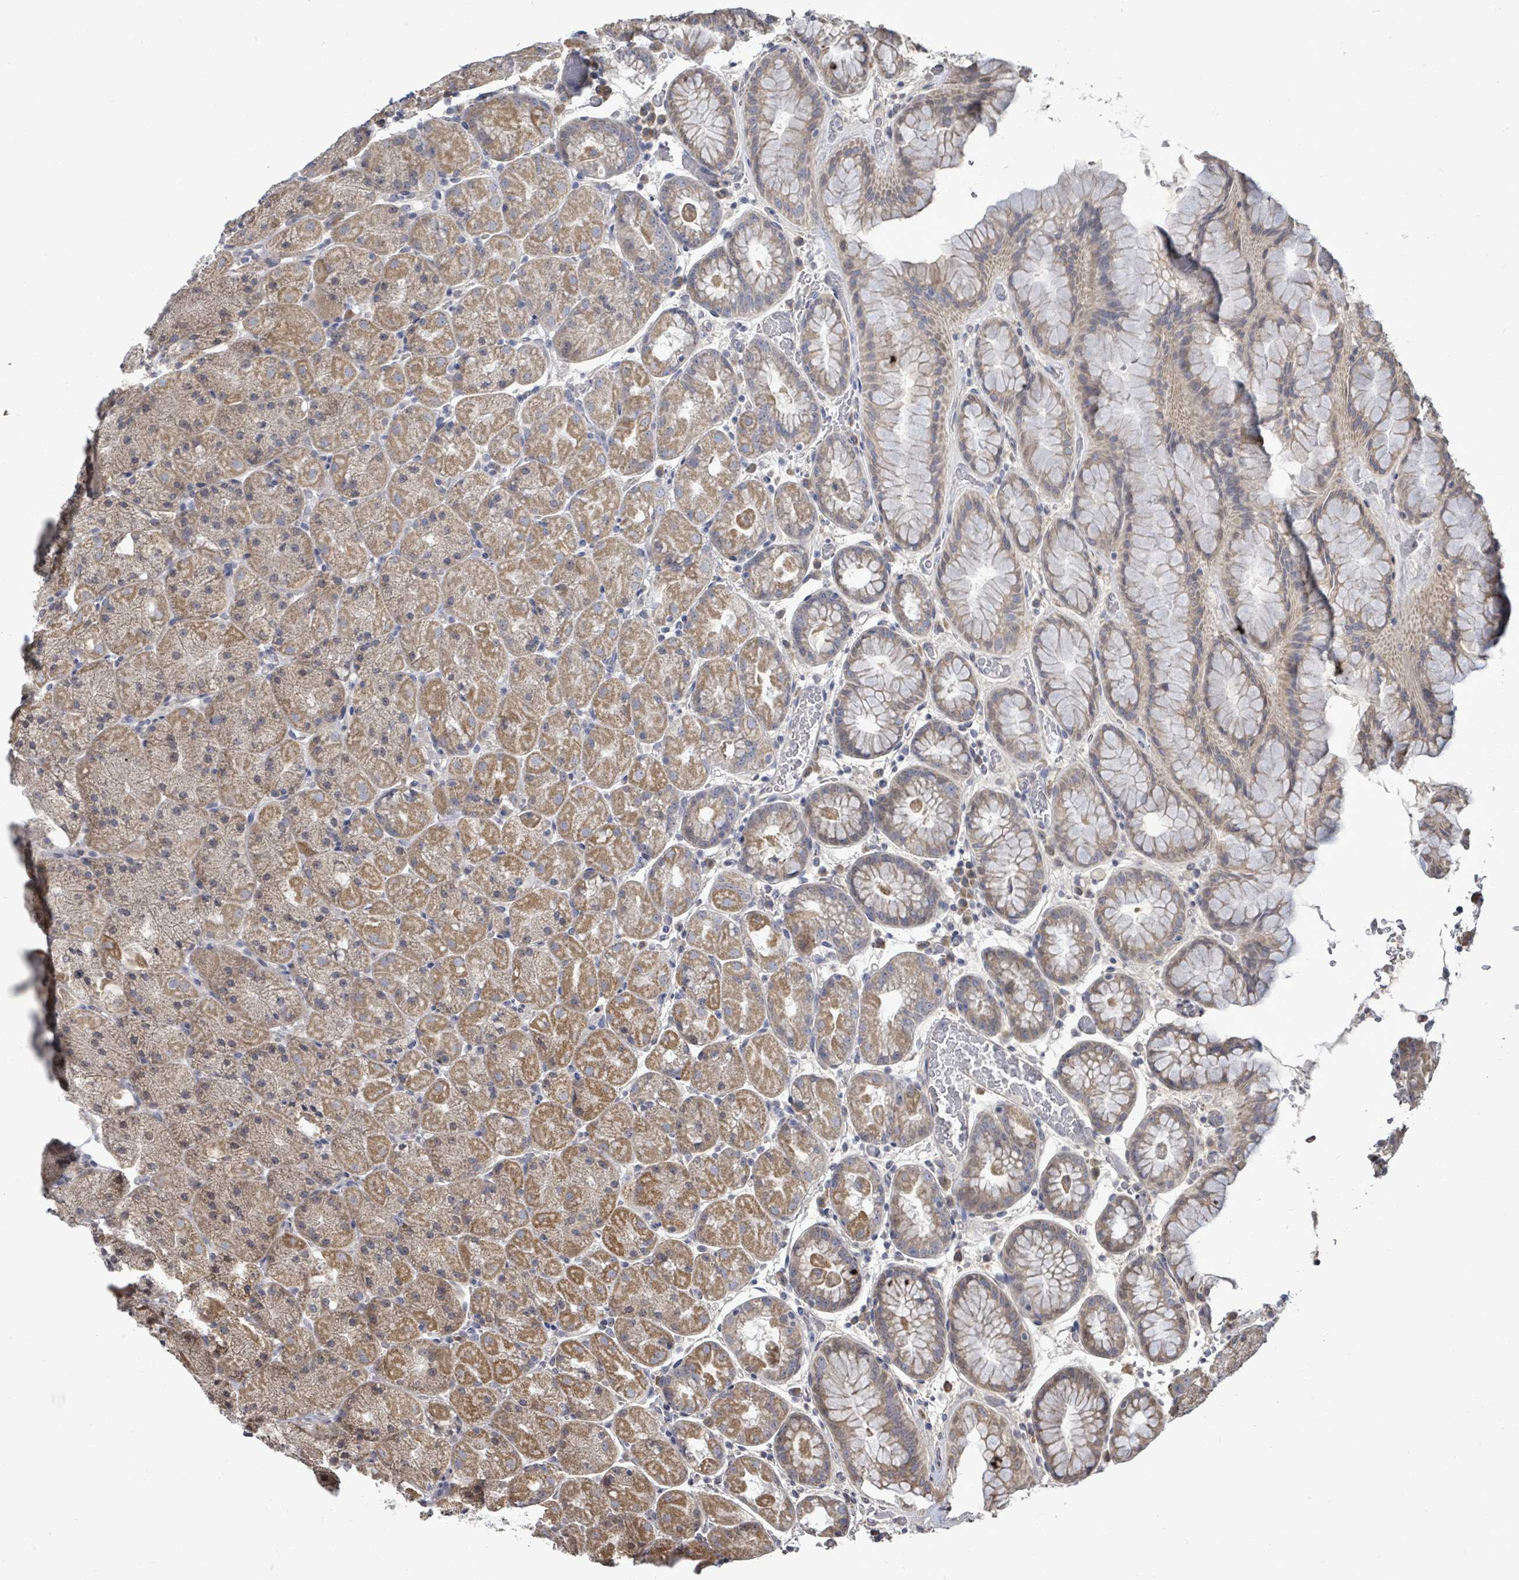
{"staining": {"intensity": "moderate", "quantity": "25%-75%", "location": "cytoplasmic/membranous"}, "tissue": "stomach", "cell_type": "Glandular cells", "image_type": "normal", "snomed": [{"axis": "morphology", "description": "Normal tissue, NOS"}, {"axis": "topography", "description": "Stomach, upper"}, {"axis": "topography", "description": "Stomach, lower"}], "caption": "This histopathology image shows immunohistochemistry staining of benign stomach, with medium moderate cytoplasmic/membranous staining in approximately 25%-75% of glandular cells.", "gene": "POMGNT2", "patient": {"sex": "male", "age": 67}}